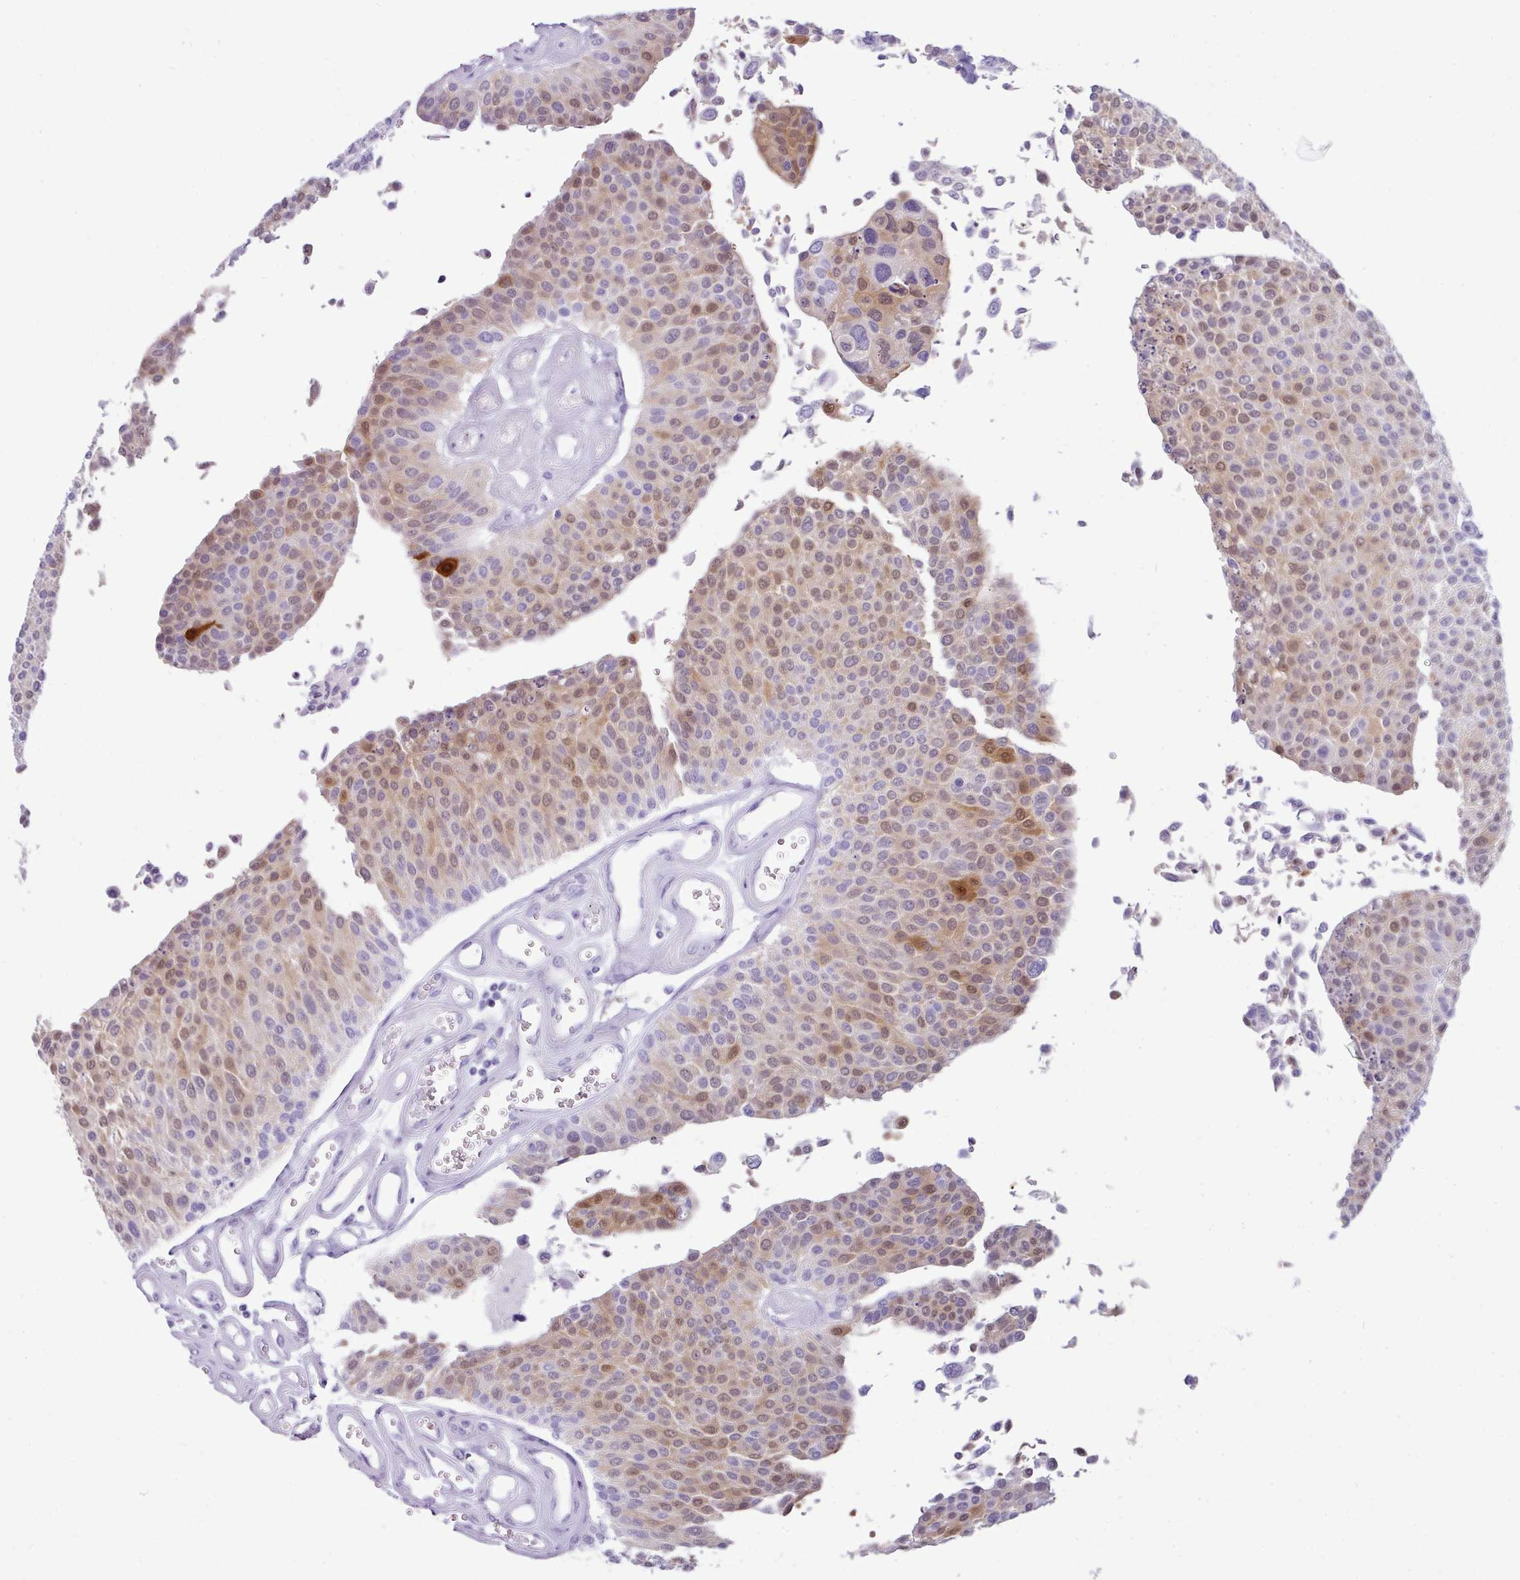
{"staining": {"intensity": "moderate", "quantity": "25%-75%", "location": "cytoplasmic/membranous,nuclear"}, "tissue": "urothelial cancer", "cell_type": "Tumor cells", "image_type": "cancer", "snomed": [{"axis": "morphology", "description": "Urothelial carcinoma, NOS"}, {"axis": "topography", "description": "Urinary bladder"}], "caption": "A brown stain shows moderate cytoplasmic/membranous and nuclear positivity of a protein in urothelial cancer tumor cells.", "gene": "NCCRP1", "patient": {"sex": "male", "age": 55}}